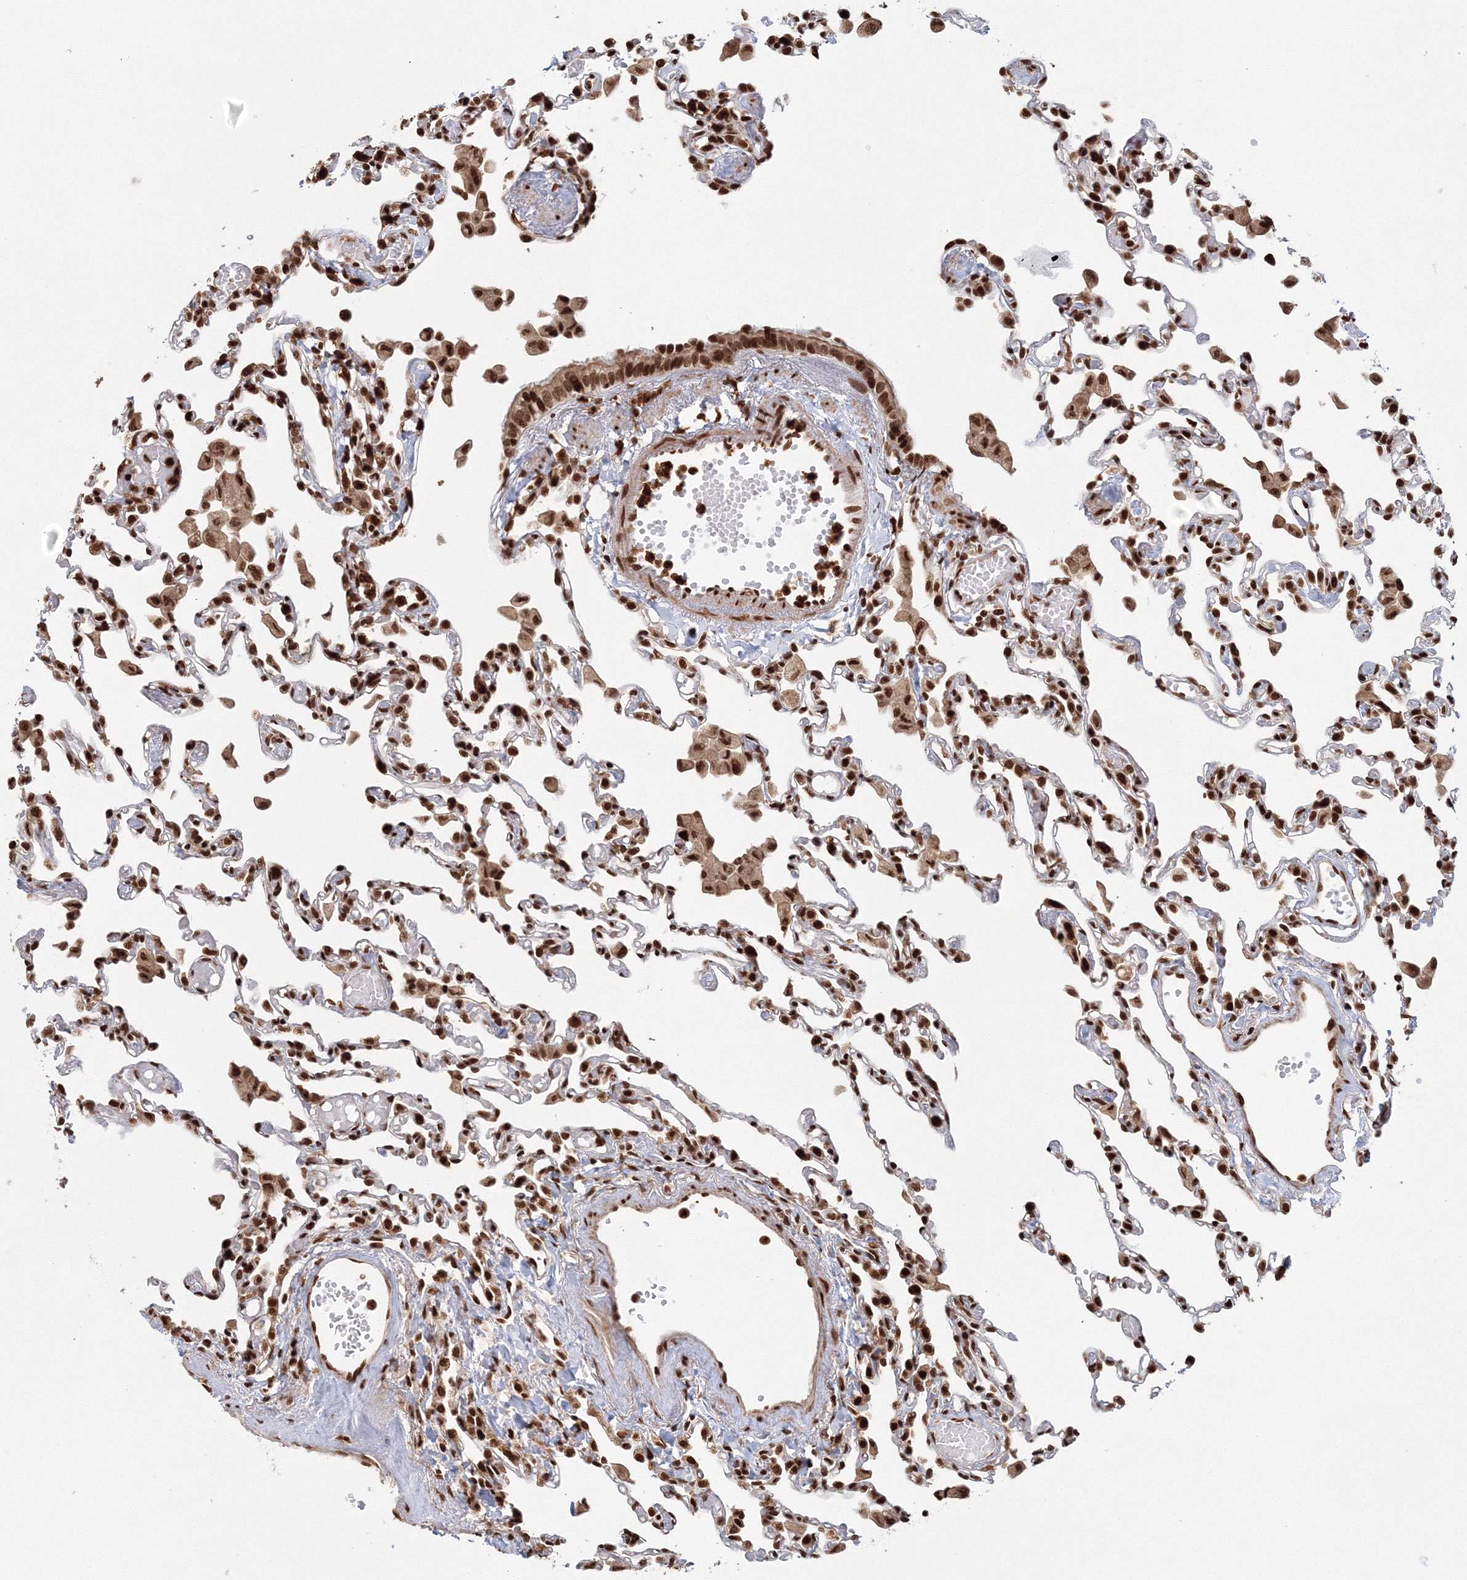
{"staining": {"intensity": "strong", "quantity": ">75%", "location": "nuclear"}, "tissue": "lung", "cell_type": "Alveolar cells", "image_type": "normal", "snomed": [{"axis": "morphology", "description": "Normal tissue, NOS"}, {"axis": "topography", "description": "Bronchus"}, {"axis": "topography", "description": "Lung"}], "caption": "Strong nuclear expression is identified in about >75% of alveolar cells in normal lung. (brown staining indicates protein expression, while blue staining denotes nuclei).", "gene": "KIF20A", "patient": {"sex": "female", "age": 49}}